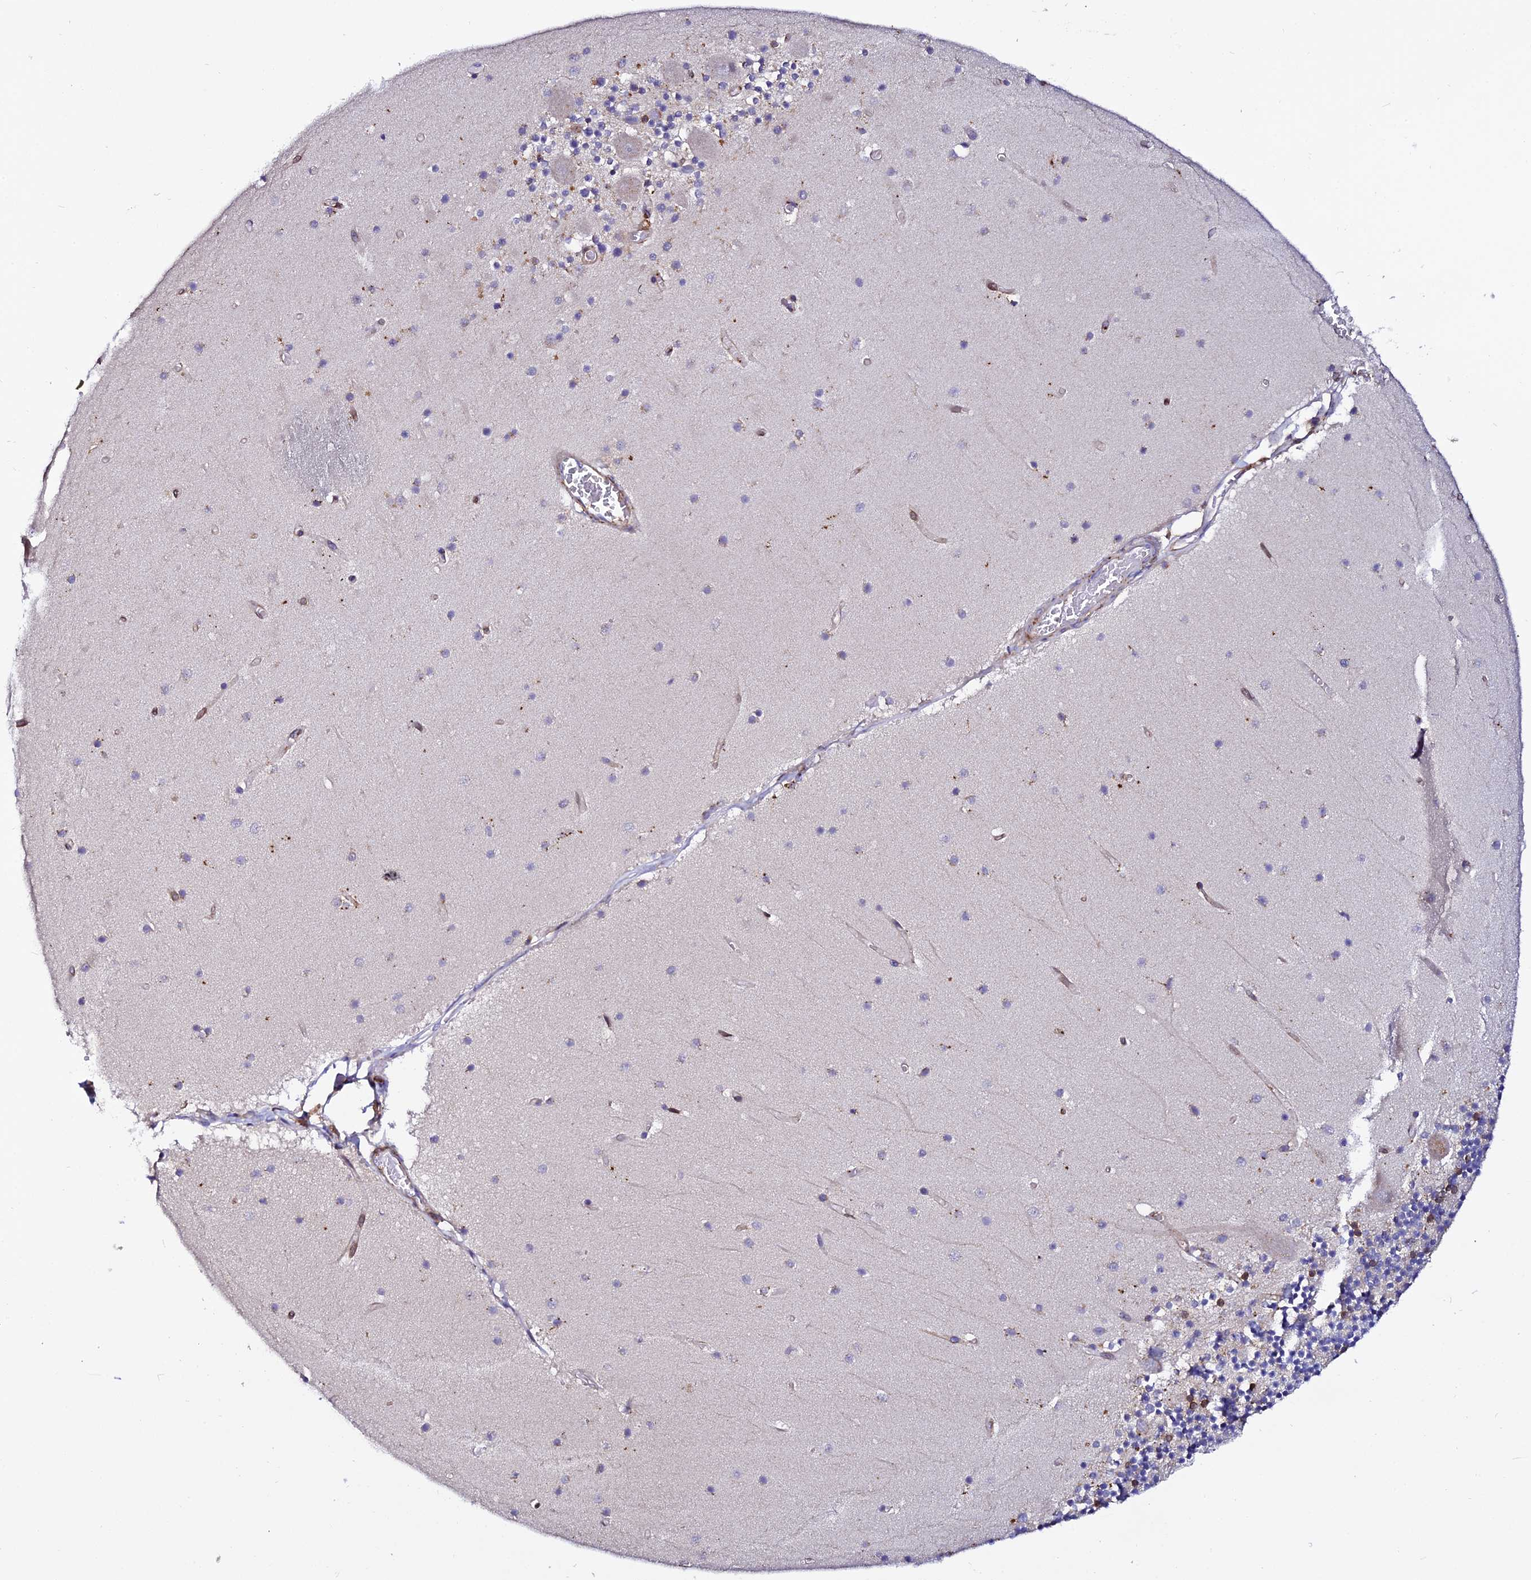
{"staining": {"intensity": "moderate", "quantity": "<25%", "location": "nuclear"}, "tissue": "cerebellum", "cell_type": "Cells in granular layer", "image_type": "normal", "snomed": [{"axis": "morphology", "description": "Normal tissue, NOS"}, {"axis": "topography", "description": "Cerebellum"}], "caption": "High-magnification brightfield microscopy of unremarkable cerebellum stained with DAB (brown) and counterstained with hematoxylin (blue). cells in granular layer exhibit moderate nuclear staining is identified in about<25% of cells. (Brightfield microscopy of DAB IHC at high magnification).", "gene": "TRPV2", "patient": {"sex": "female", "age": 28}}